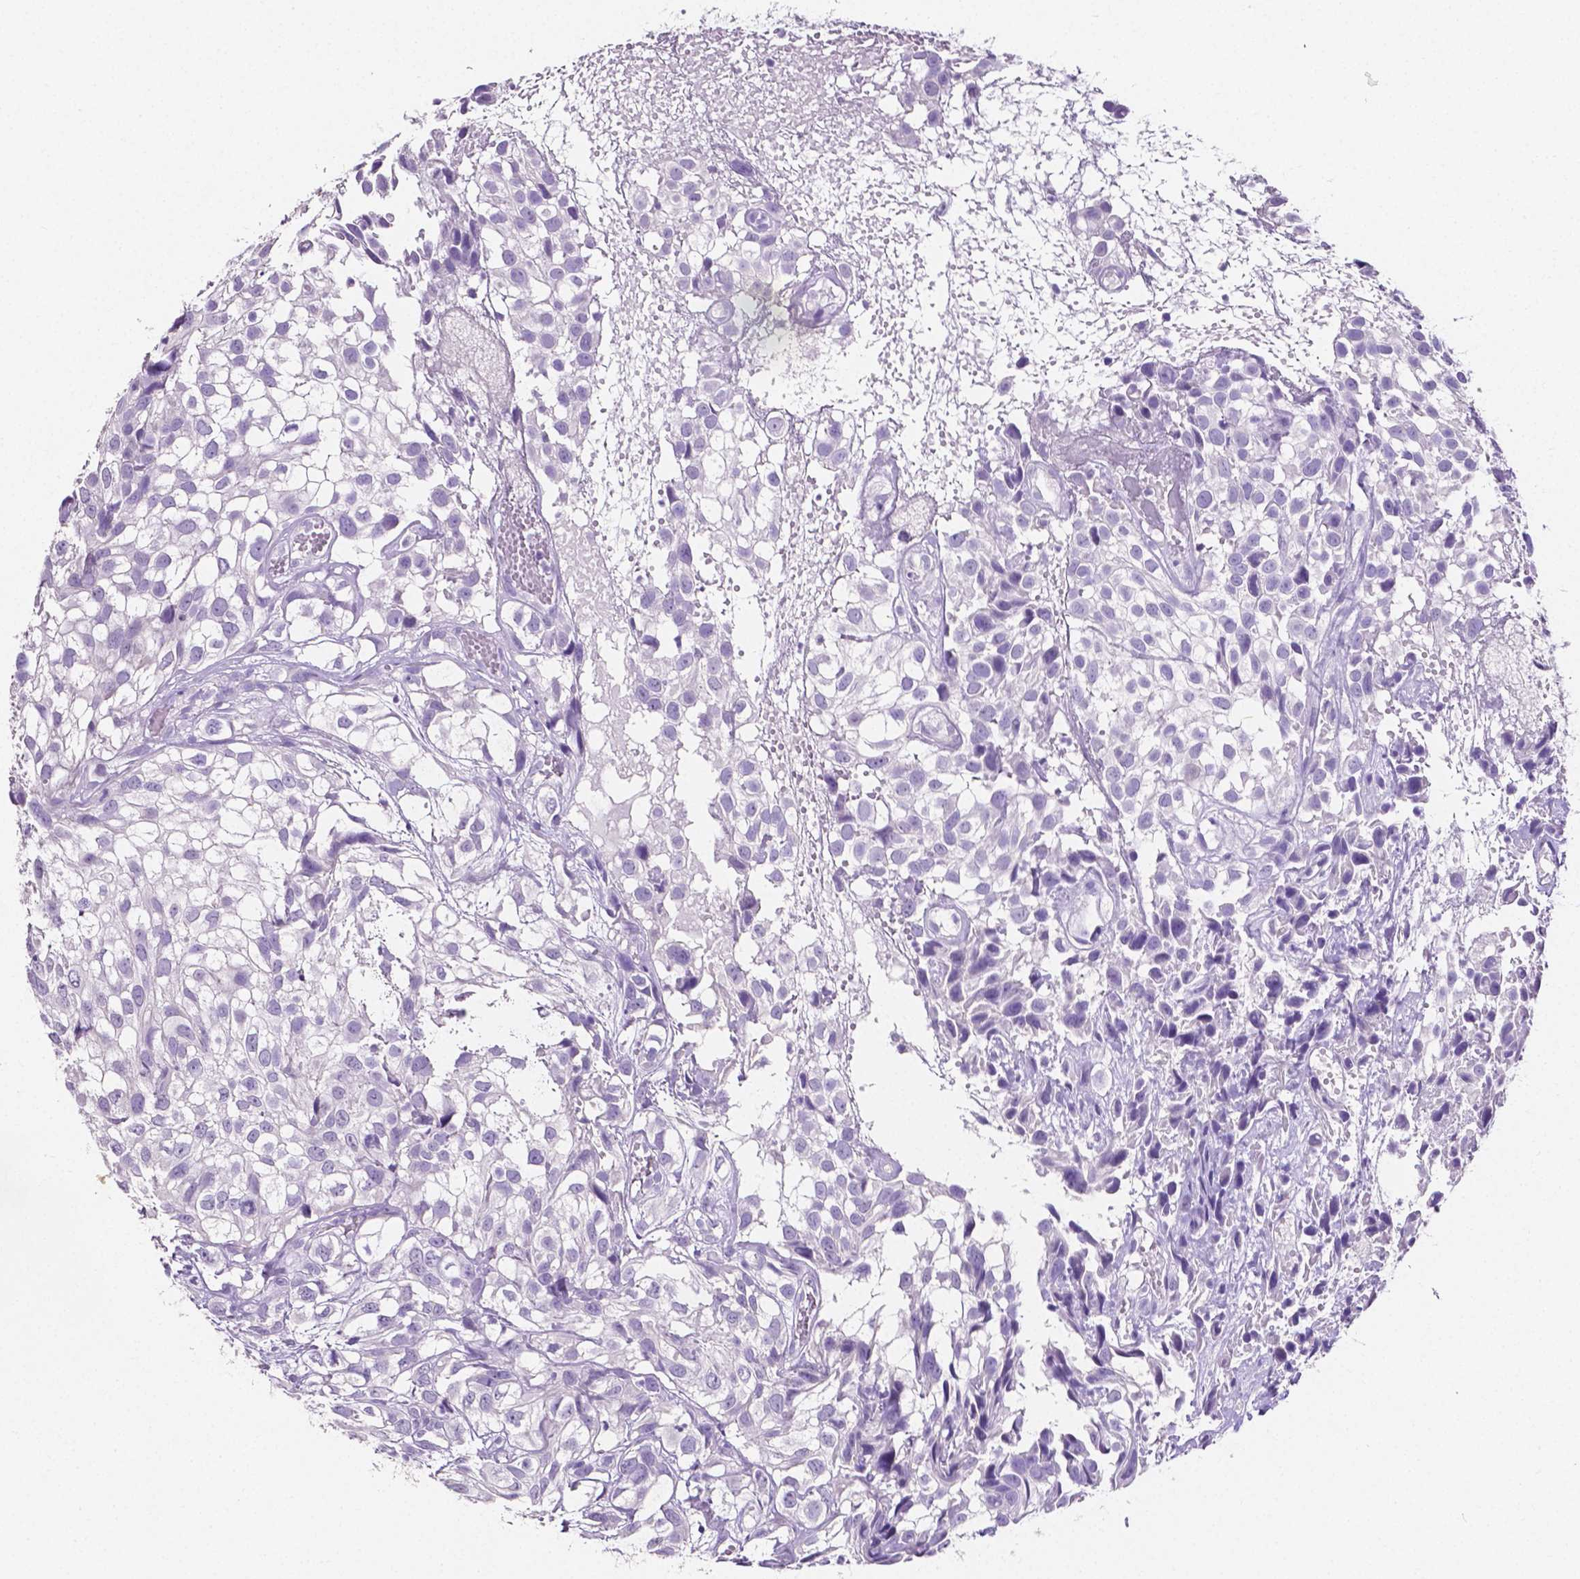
{"staining": {"intensity": "negative", "quantity": "none", "location": "none"}, "tissue": "urothelial cancer", "cell_type": "Tumor cells", "image_type": "cancer", "snomed": [{"axis": "morphology", "description": "Urothelial carcinoma, High grade"}, {"axis": "topography", "description": "Urinary bladder"}], "caption": "A histopathology image of human high-grade urothelial carcinoma is negative for staining in tumor cells. (DAB (3,3'-diaminobenzidine) immunohistochemistry with hematoxylin counter stain).", "gene": "SLC22A2", "patient": {"sex": "male", "age": 56}}